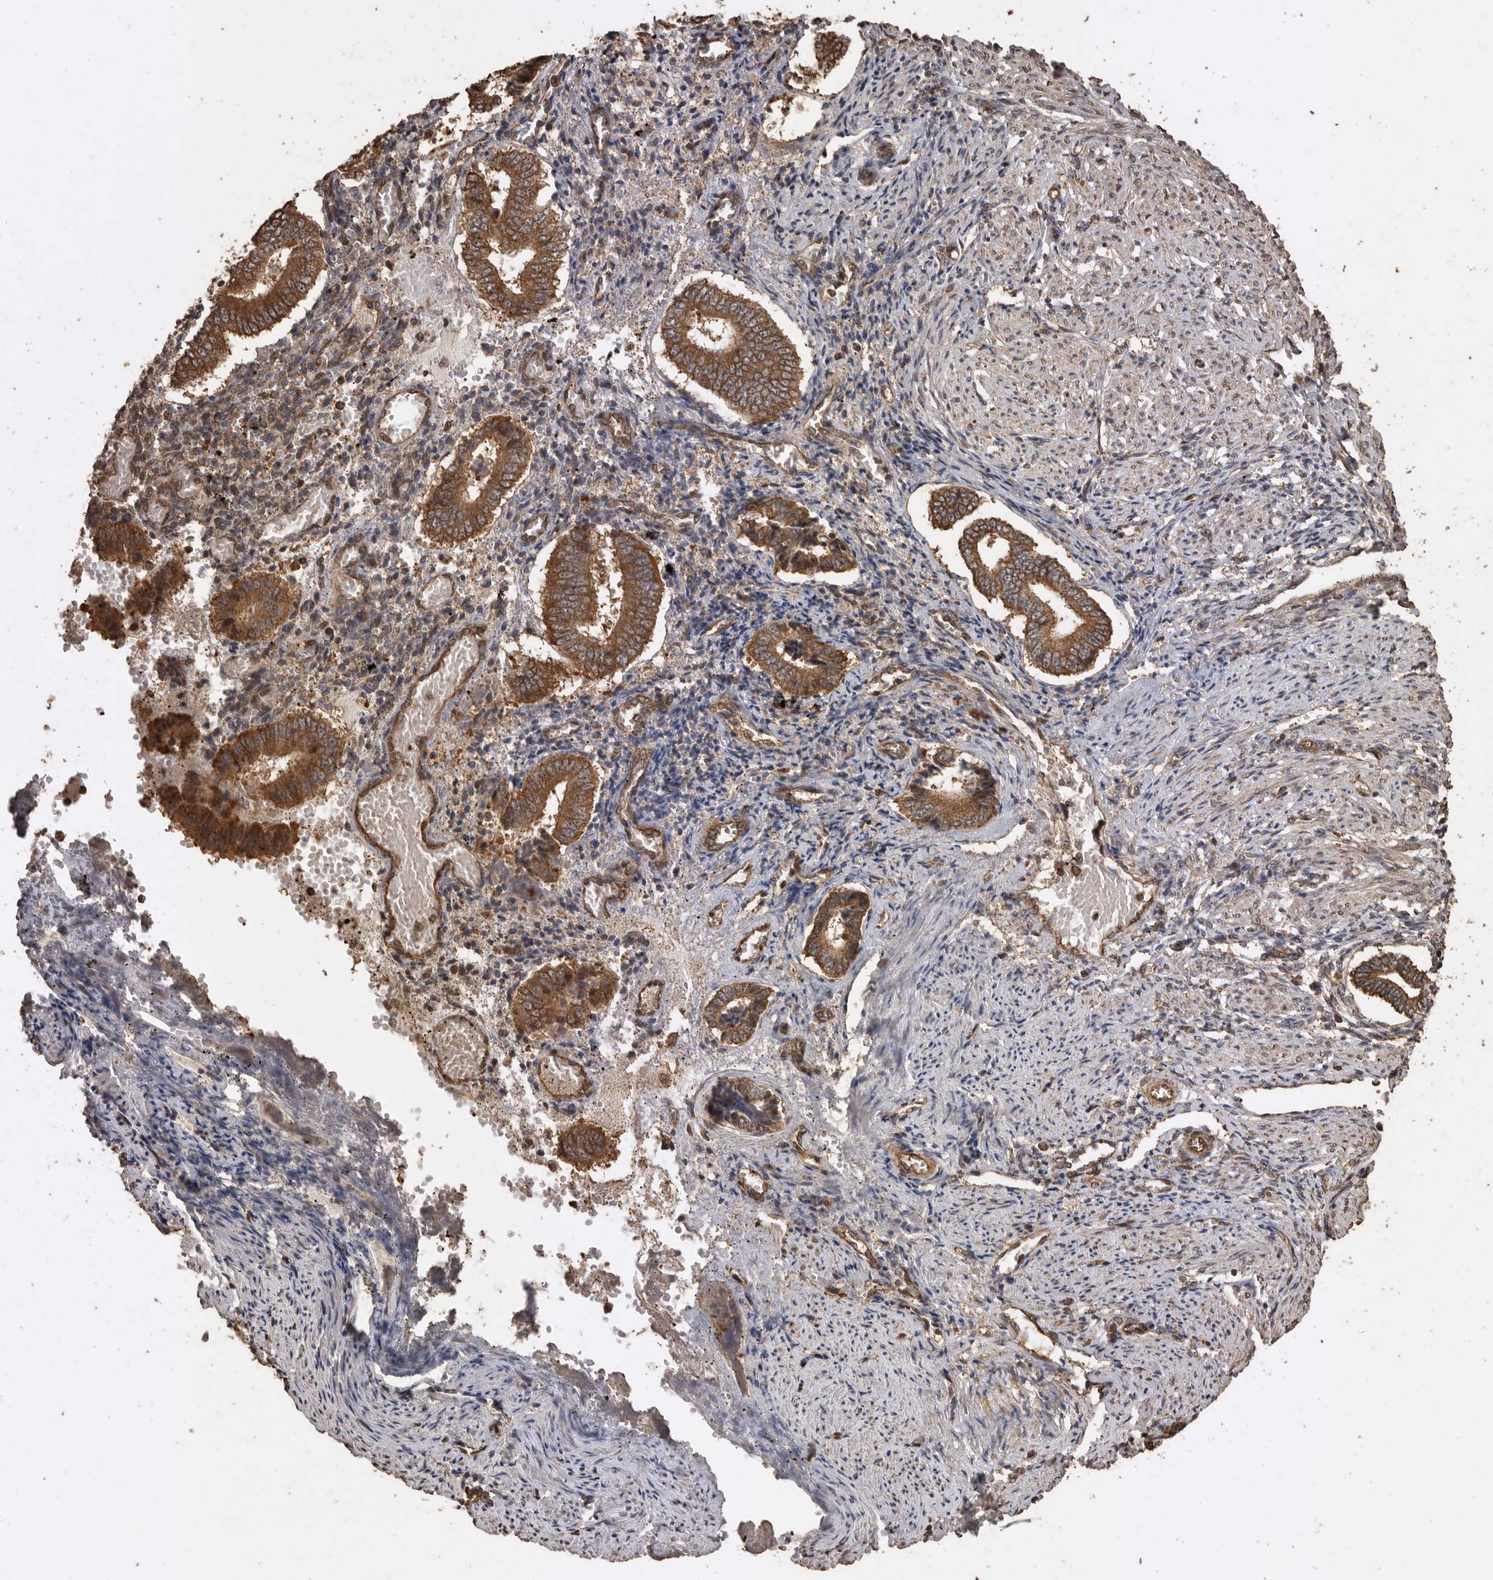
{"staining": {"intensity": "moderate", "quantity": "25%-75%", "location": "cytoplasmic/membranous"}, "tissue": "endometrium", "cell_type": "Cells in endometrial stroma", "image_type": "normal", "snomed": [{"axis": "morphology", "description": "Normal tissue, NOS"}, {"axis": "topography", "description": "Endometrium"}], "caption": "This micrograph exhibits immunohistochemistry staining of normal endometrium, with medium moderate cytoplasmic/membranous expression in about 25%-75% of cells in endometrial stroma.", "gene": "PINK1", "patient": {"sex": "female", "age": 42}}